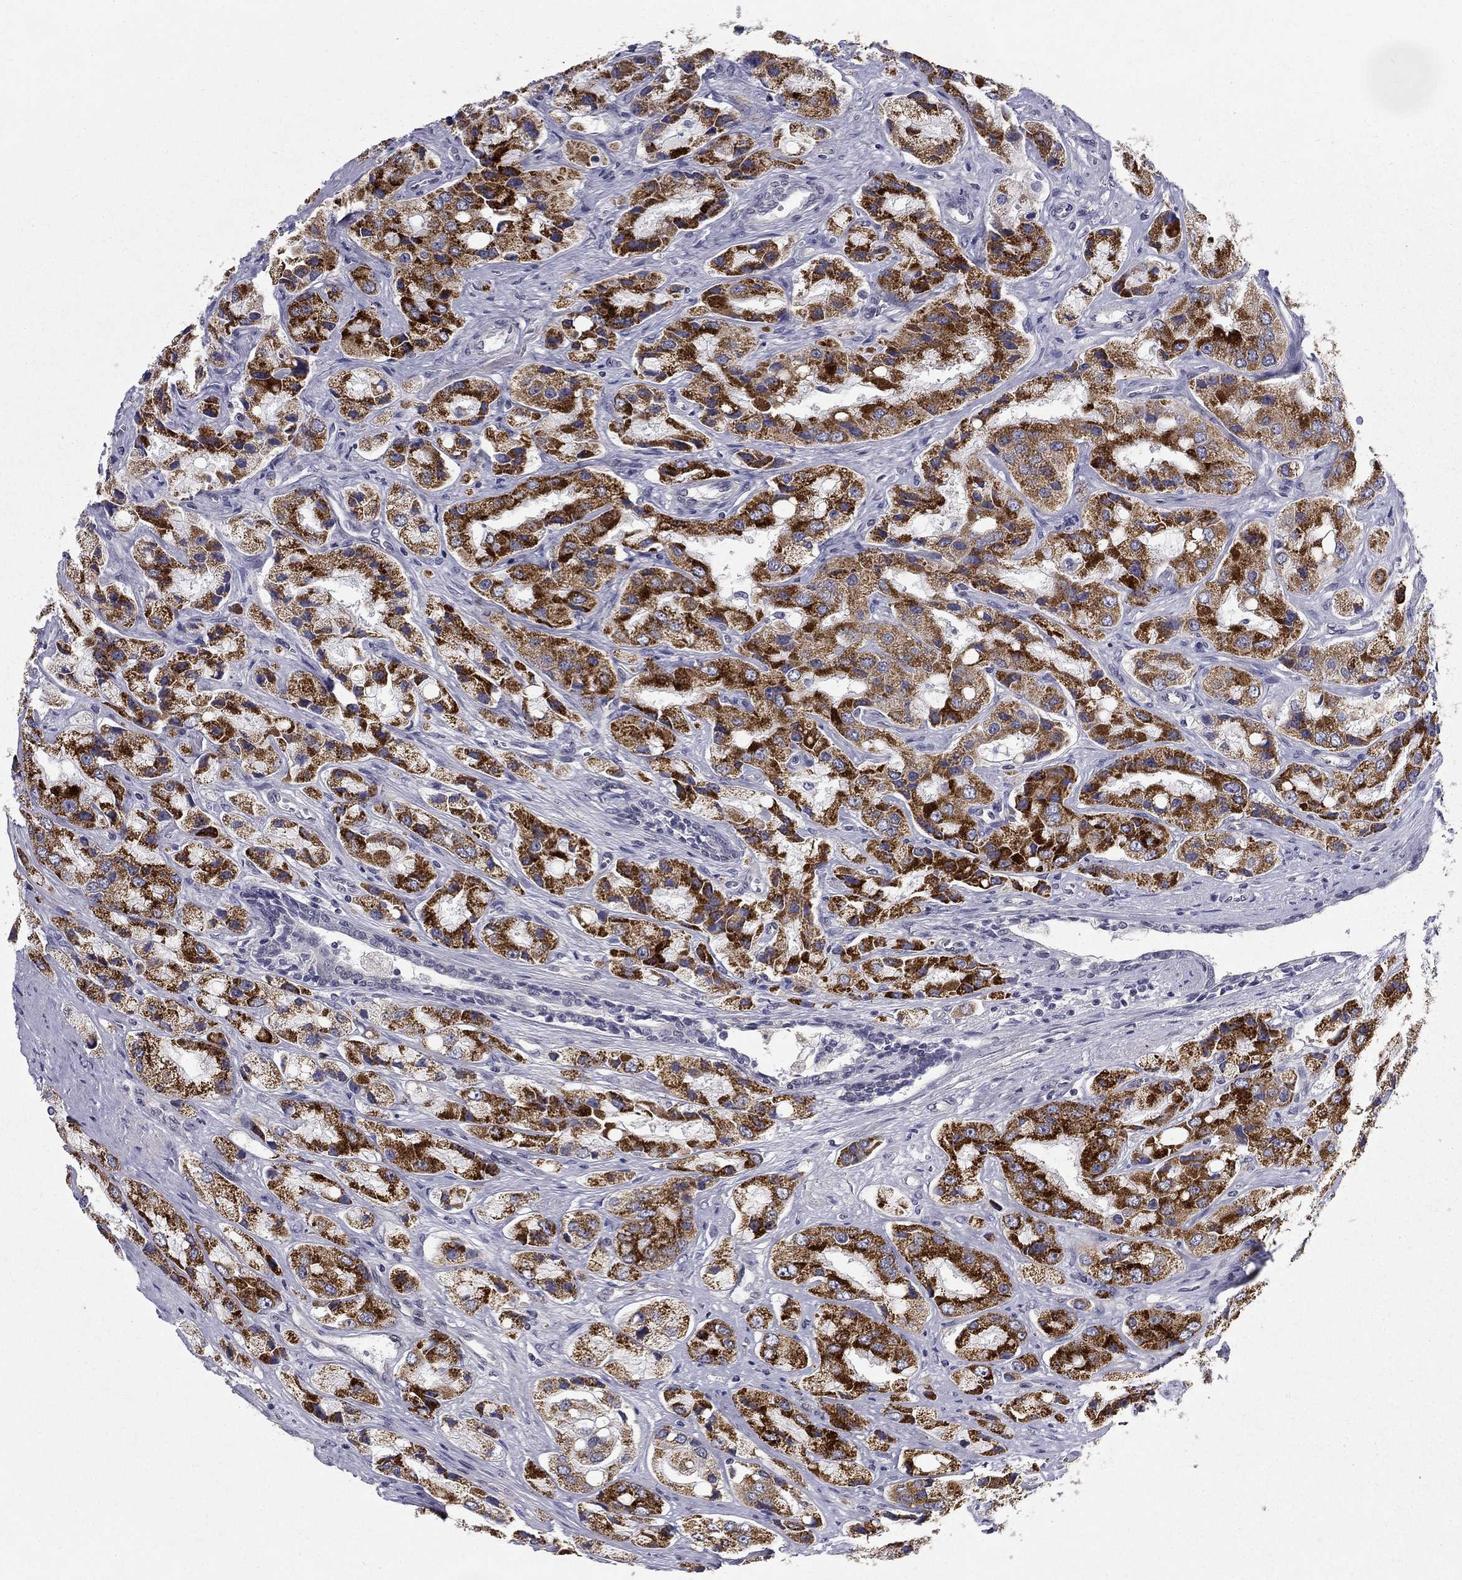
{"staining": {"intensity": "strong", "quantity": "25%-75%", "location": "cytoplasmic/membranous"}, "tissue": "prostate cancer", "cell_type": "Tumor cells", "image_type": "cancer", "snomed": [{"axis": "morphology", "description": "Adenocarcinoma, Low grade"}, {"axis": "topography", "description": "Prostate"}], "caption": "The immunohistochemical stain highlights strong cytoplasmic/membranous expression in tumor cells of prostate cancer (adenocarcinoma (low-grade)) tissue.", "gene": "CLIC6", "patient": {"sex": "male", "age": 69}}